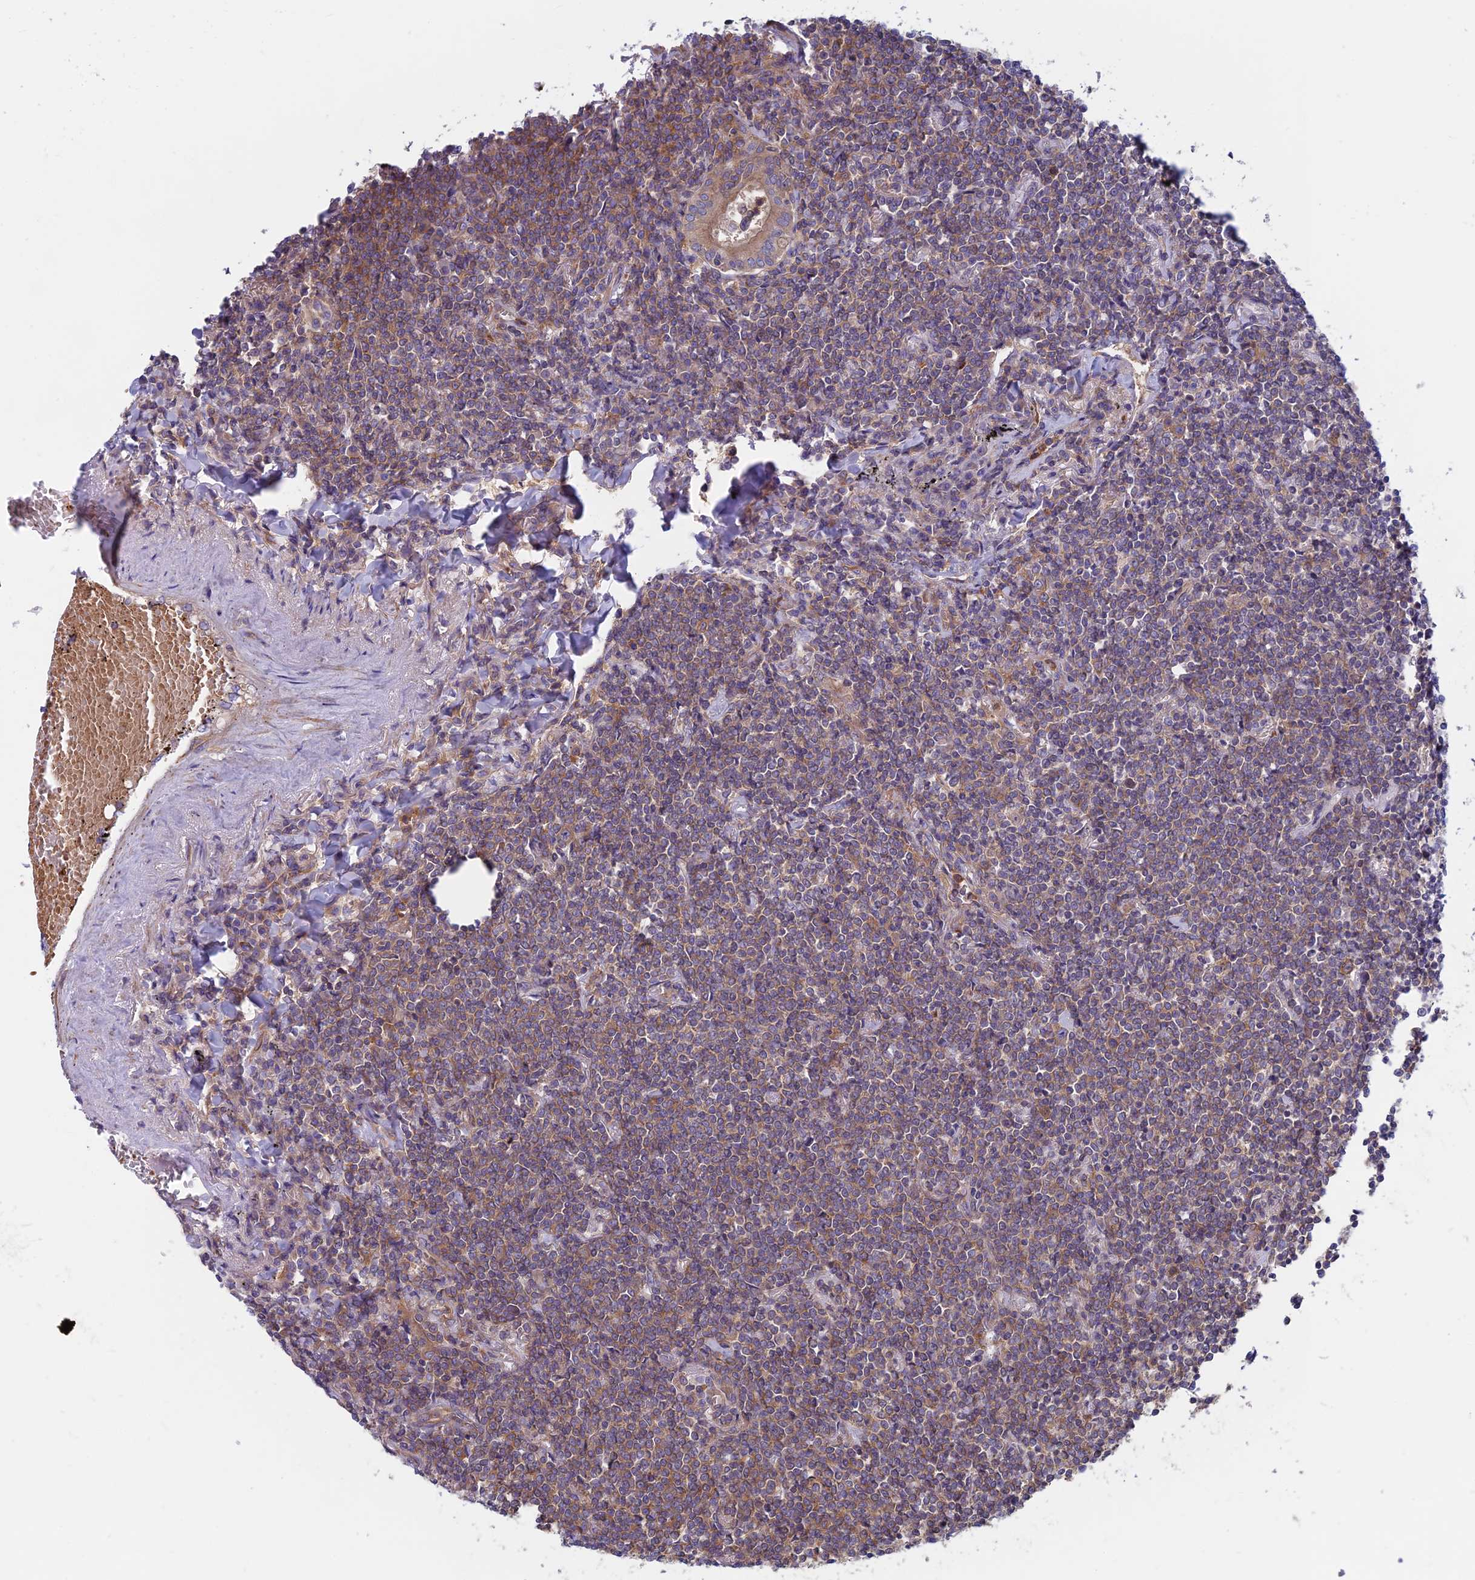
{"staining": {"intensity": "moderate", "quantity": "25%-75%", "location": "cytoplasmic/membranous"}, "tissue": "lymphoma", "cell_type": "Tumor cells", "image_type": "cancer", "snomed": [{"axis": "morphology", "description": "Malignant lymphoma, non-Hodgkin's type, Low grade"}, {"axis": "topography", "description": "Lung"}], "caption": "Human lymphoma stained with a protein marker demonstrates moderate staining in tumor cells.", "gene": "DNM1L", "patient": {"sex": "female", "age": 71}}